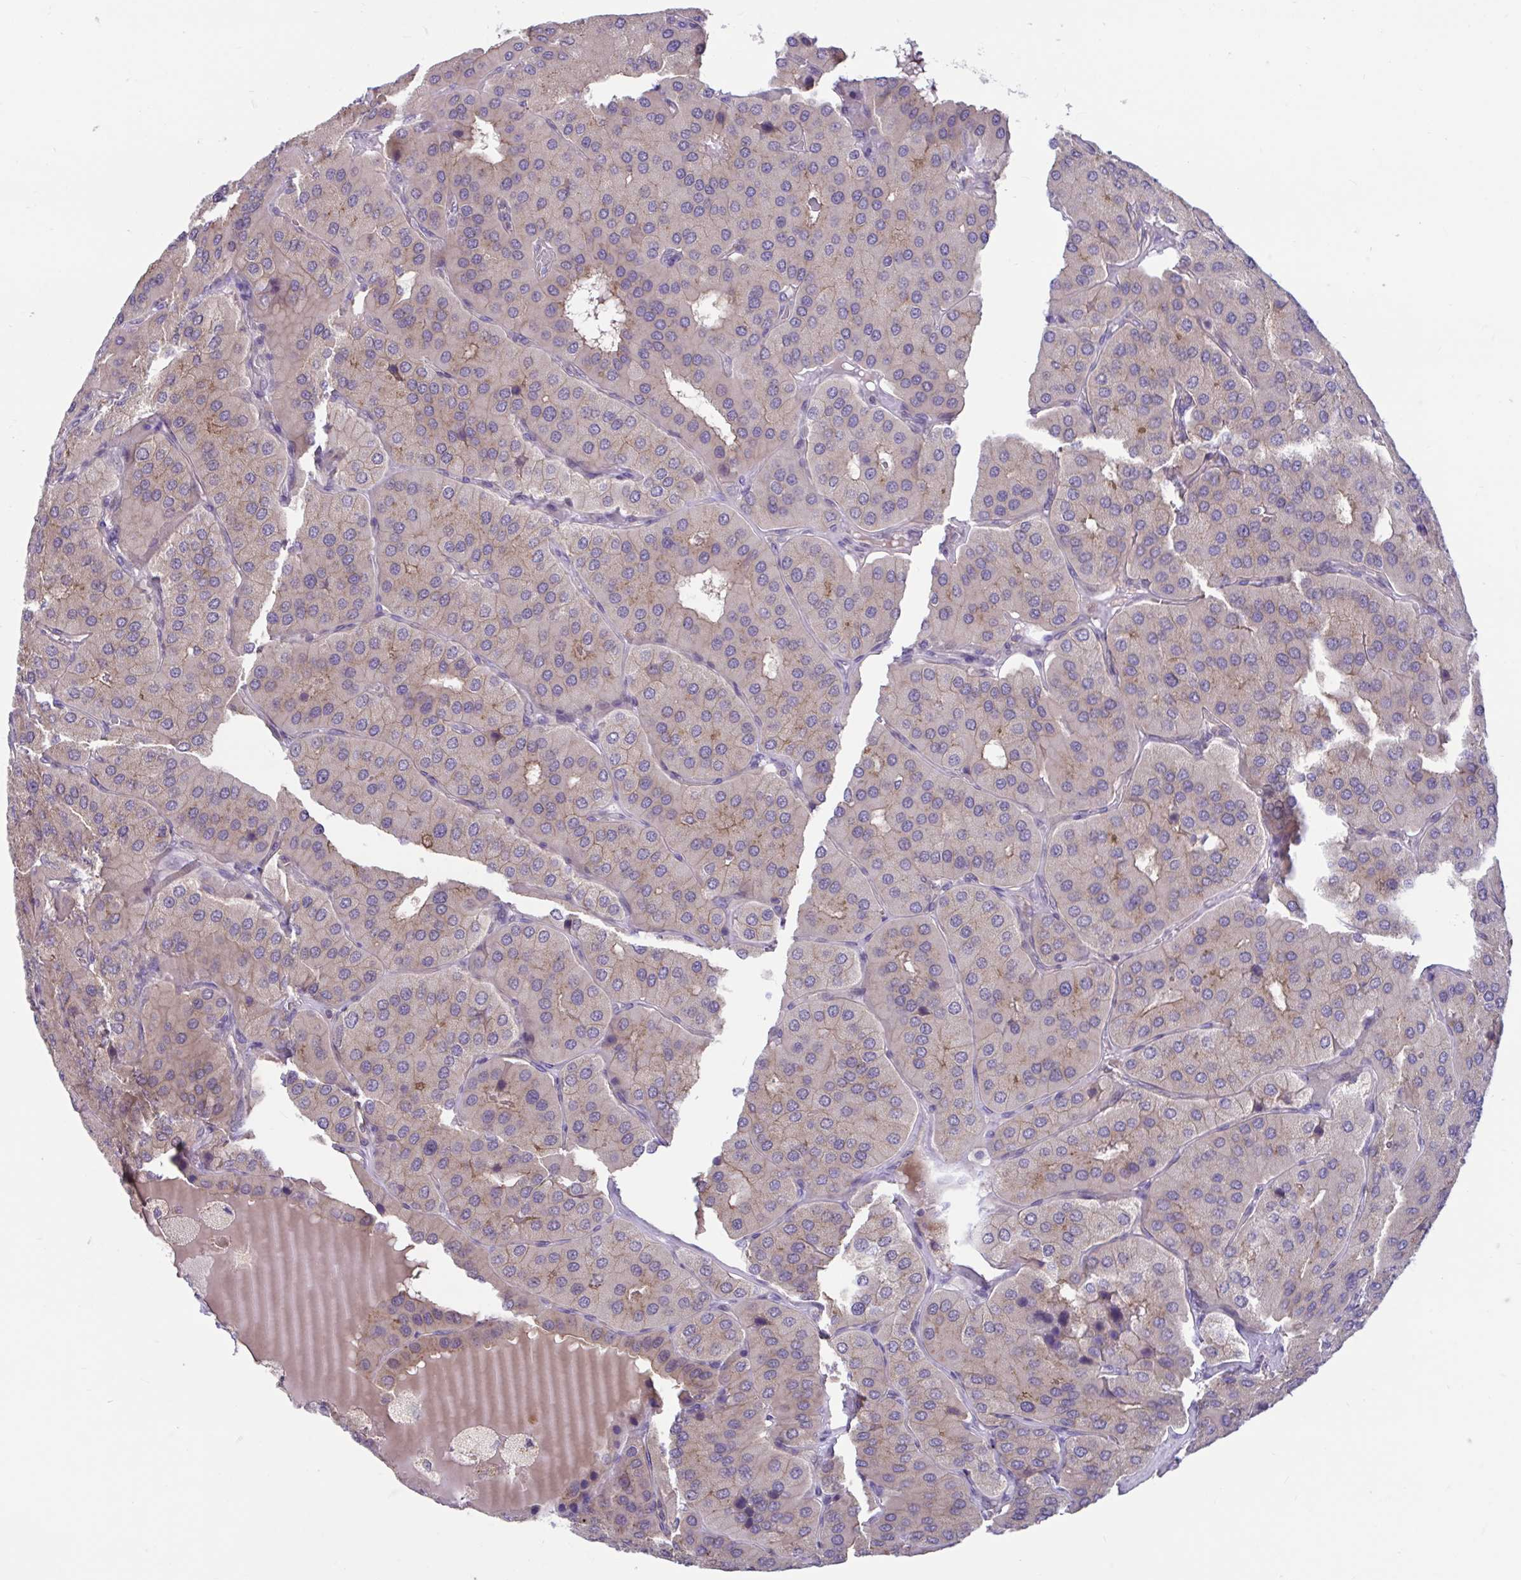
{"staining": {"intensity": "weak", "quantity": "25%-75%", "location": "cytoplasmic/membranous"}, "tissue": "parathyroid gland", "cell_type": "Glandular cells", "image_type": "normal", "snomed": [{"axis": "morphology", "description": "Normal tissue, NOS"}, {"axis": "morphology", "description": "Adenoma, NOS"}, {"axis": "topography", "description": "Parathyroid gland"}], "caption": "Normal parathyroid gland shows weak cytoplasmic/membranous staining in approximately 25%-75% of glandular cells (DAB = brown stain, brightfield microscopy at high magnification)..", "gene": "IST1", "patient": {"sex": "female", "age": 86}}